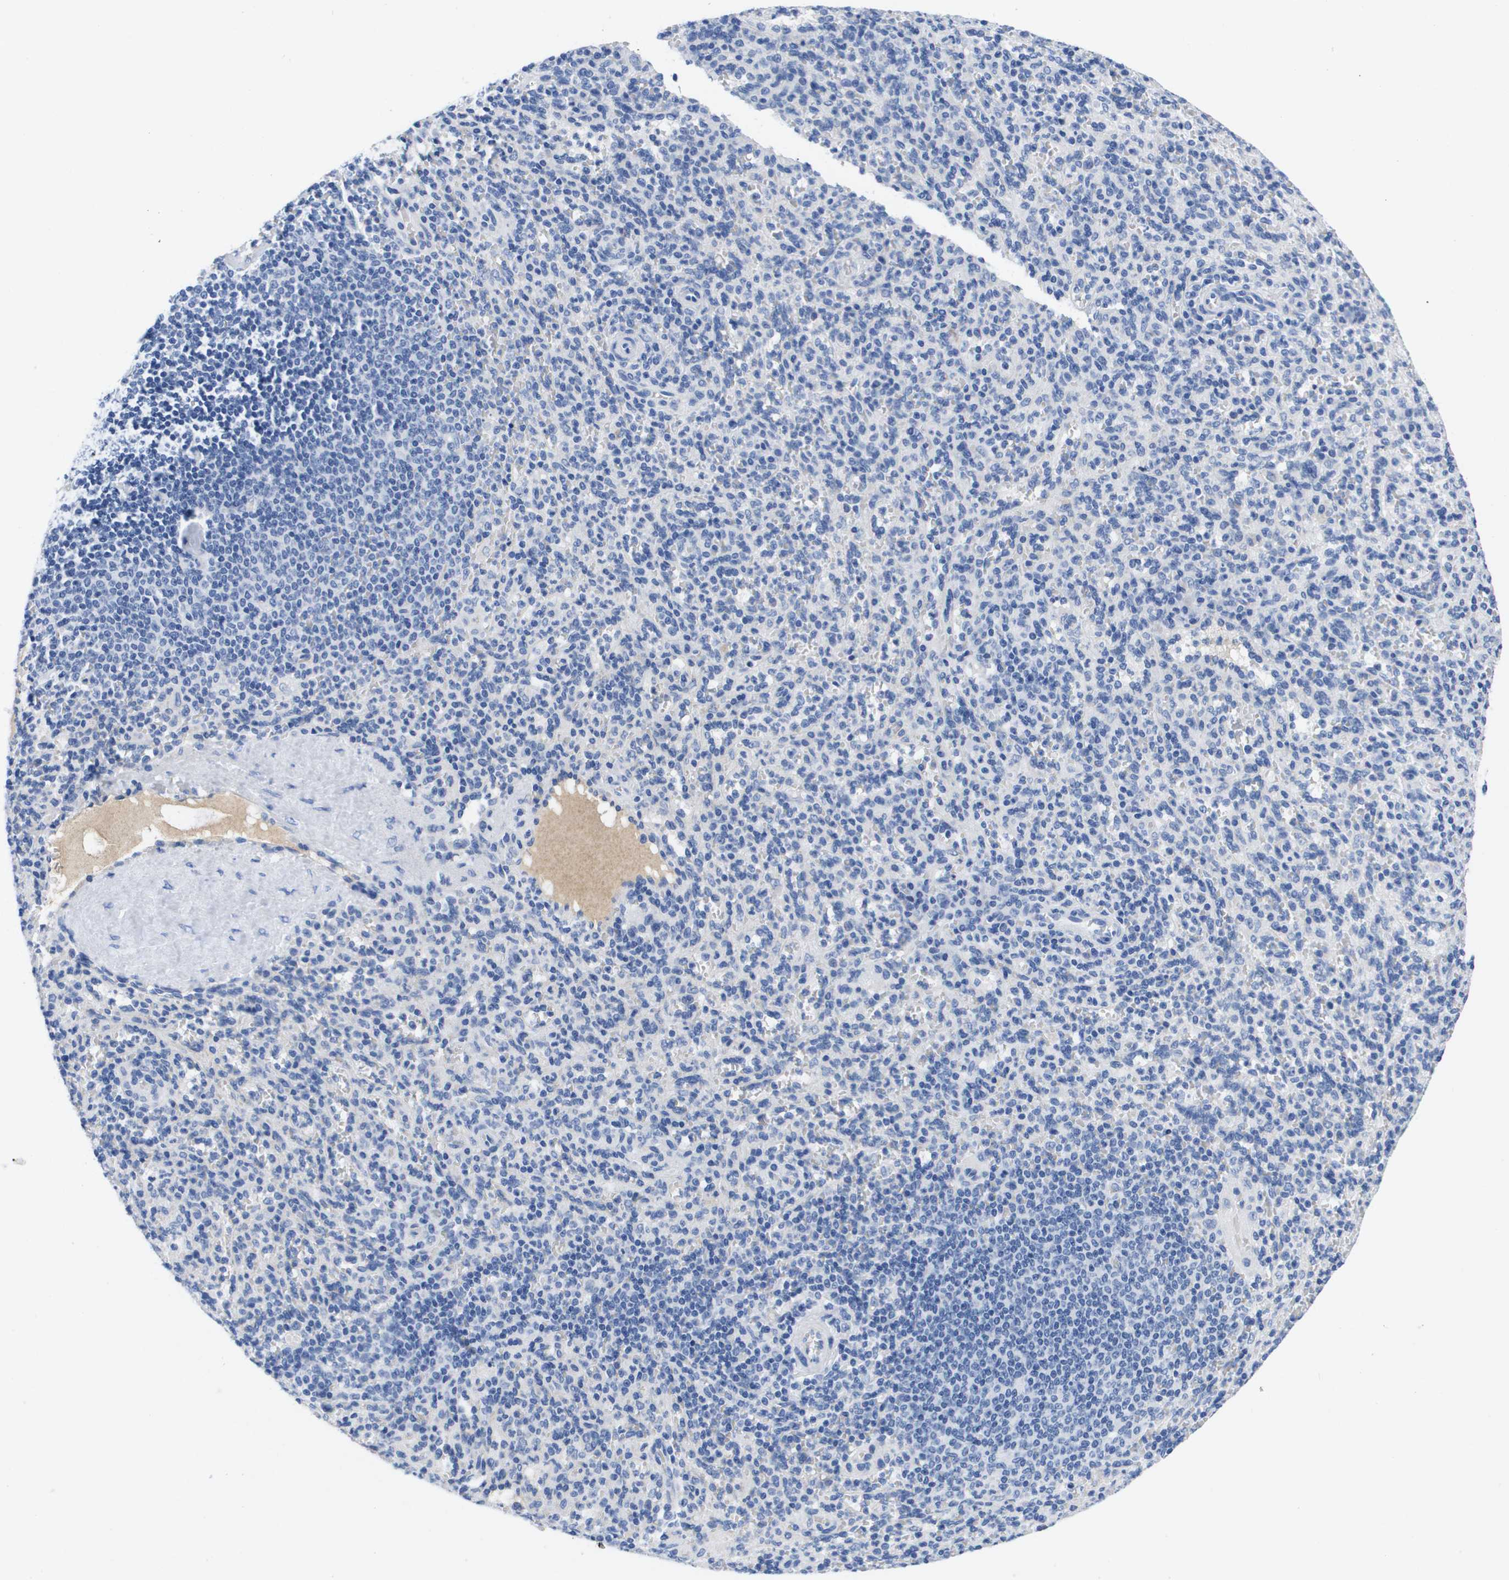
{"staining": {"intensity": "negative", "quantity": "none", "location": "none"}, "tissue": "spleen", "cell_type": "Cells in red pulp", "image_type": "normal", "snomed": [{"axis": "morphology", "description": "Normal tissue, NOS"}, {"axis": "topography", "description": "Spleen"}], "caption": "High power microscopy image of an IHC image of unremarkable spleen, revealing no significant expression in cells in red pulp.", "gene": "APOA1", "patient": {"sex": "male", "age": 36}}